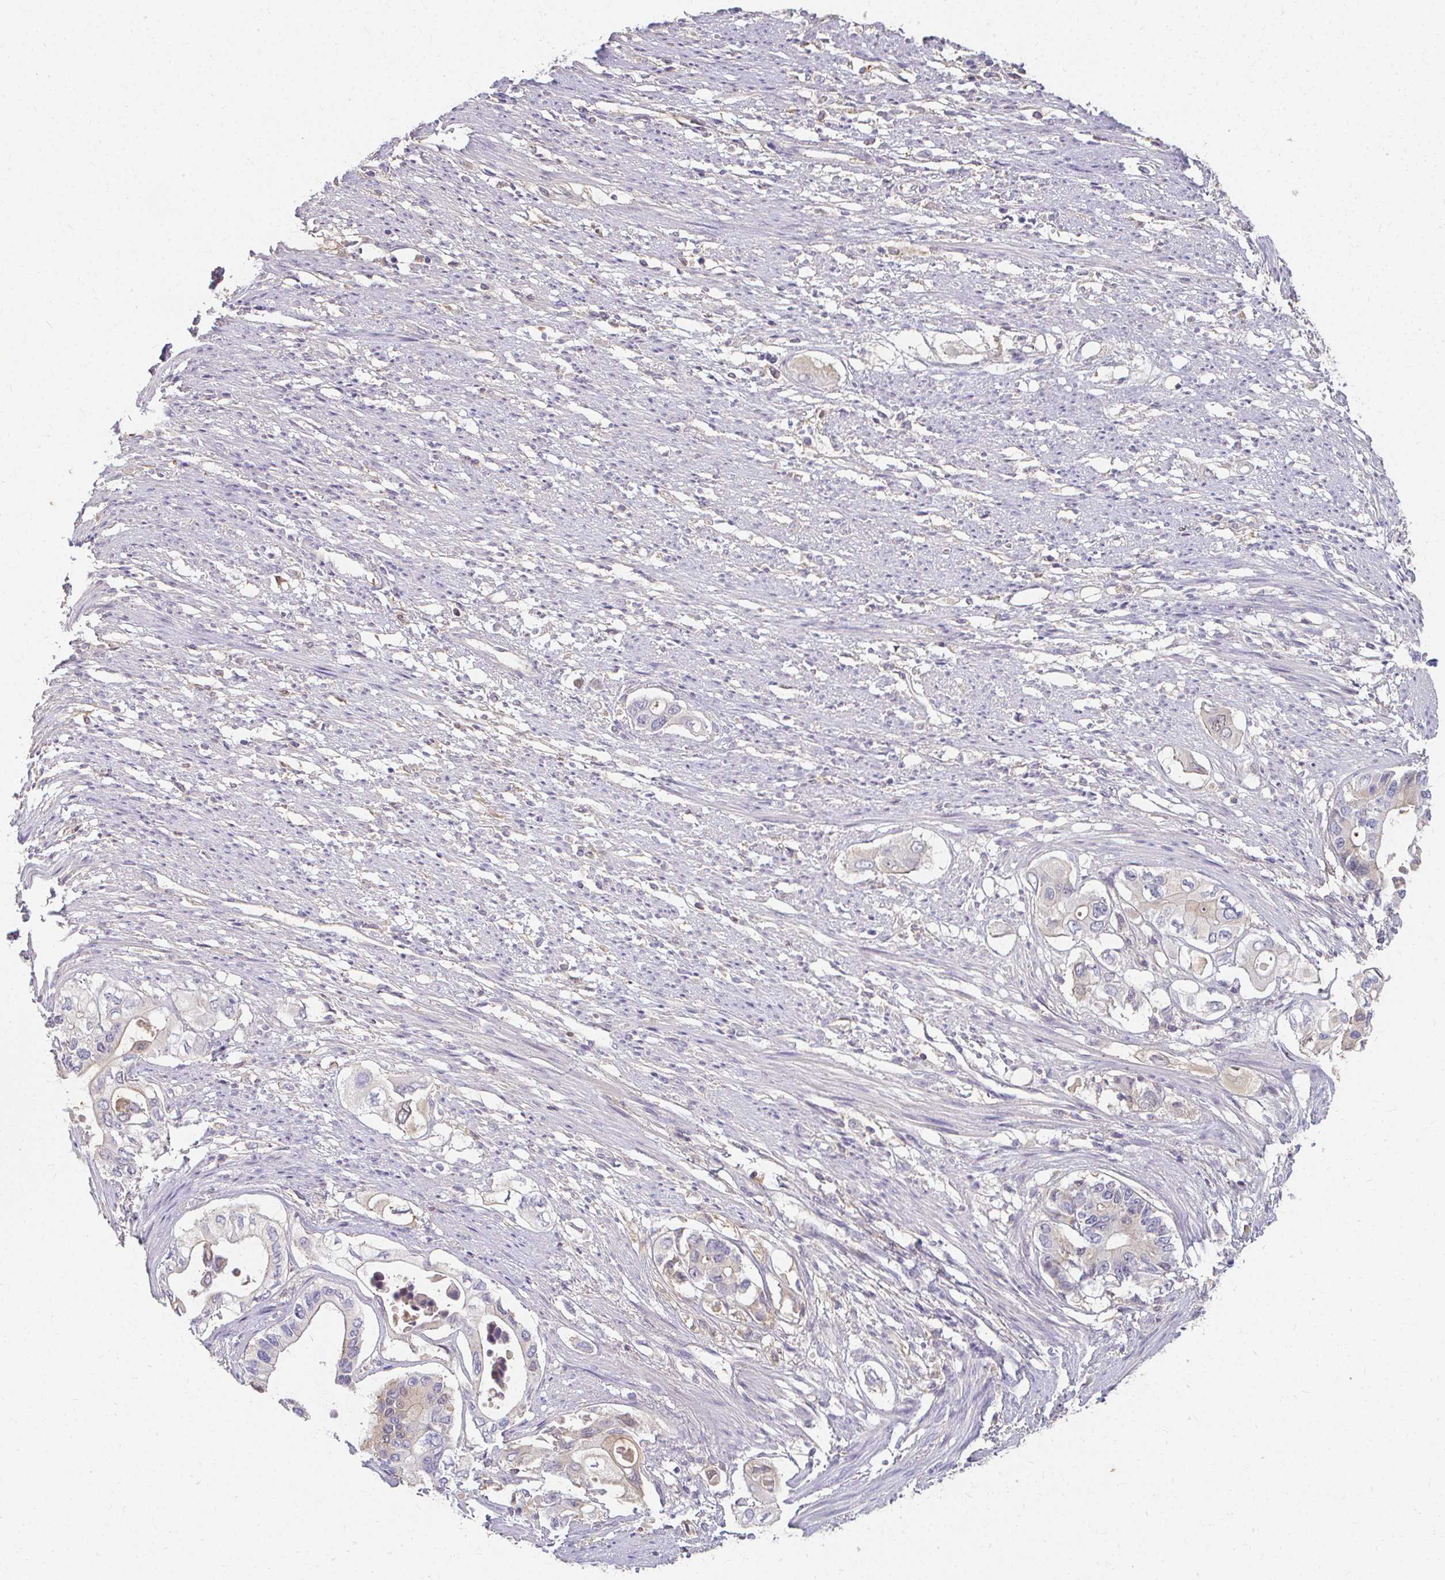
{"staining": {"intensity": "negative", "quantity": "none", "location": "none"}, "tissue": "pancreatic cancer", "cell_type": "Tumor cells", "image_type": "cancer", "snomed": [{"axis": "morphology", "description": "Adenocarcinoma, NOS"}, {"axis": "topography", "description": "Pancreas"}], "caption": "Micrograph shows no significant protein staining in tumor cells of adenocarcinoma (pancreatic).", "gene": "LOXL4", "patient": {"sex": "female", "age": 63}}